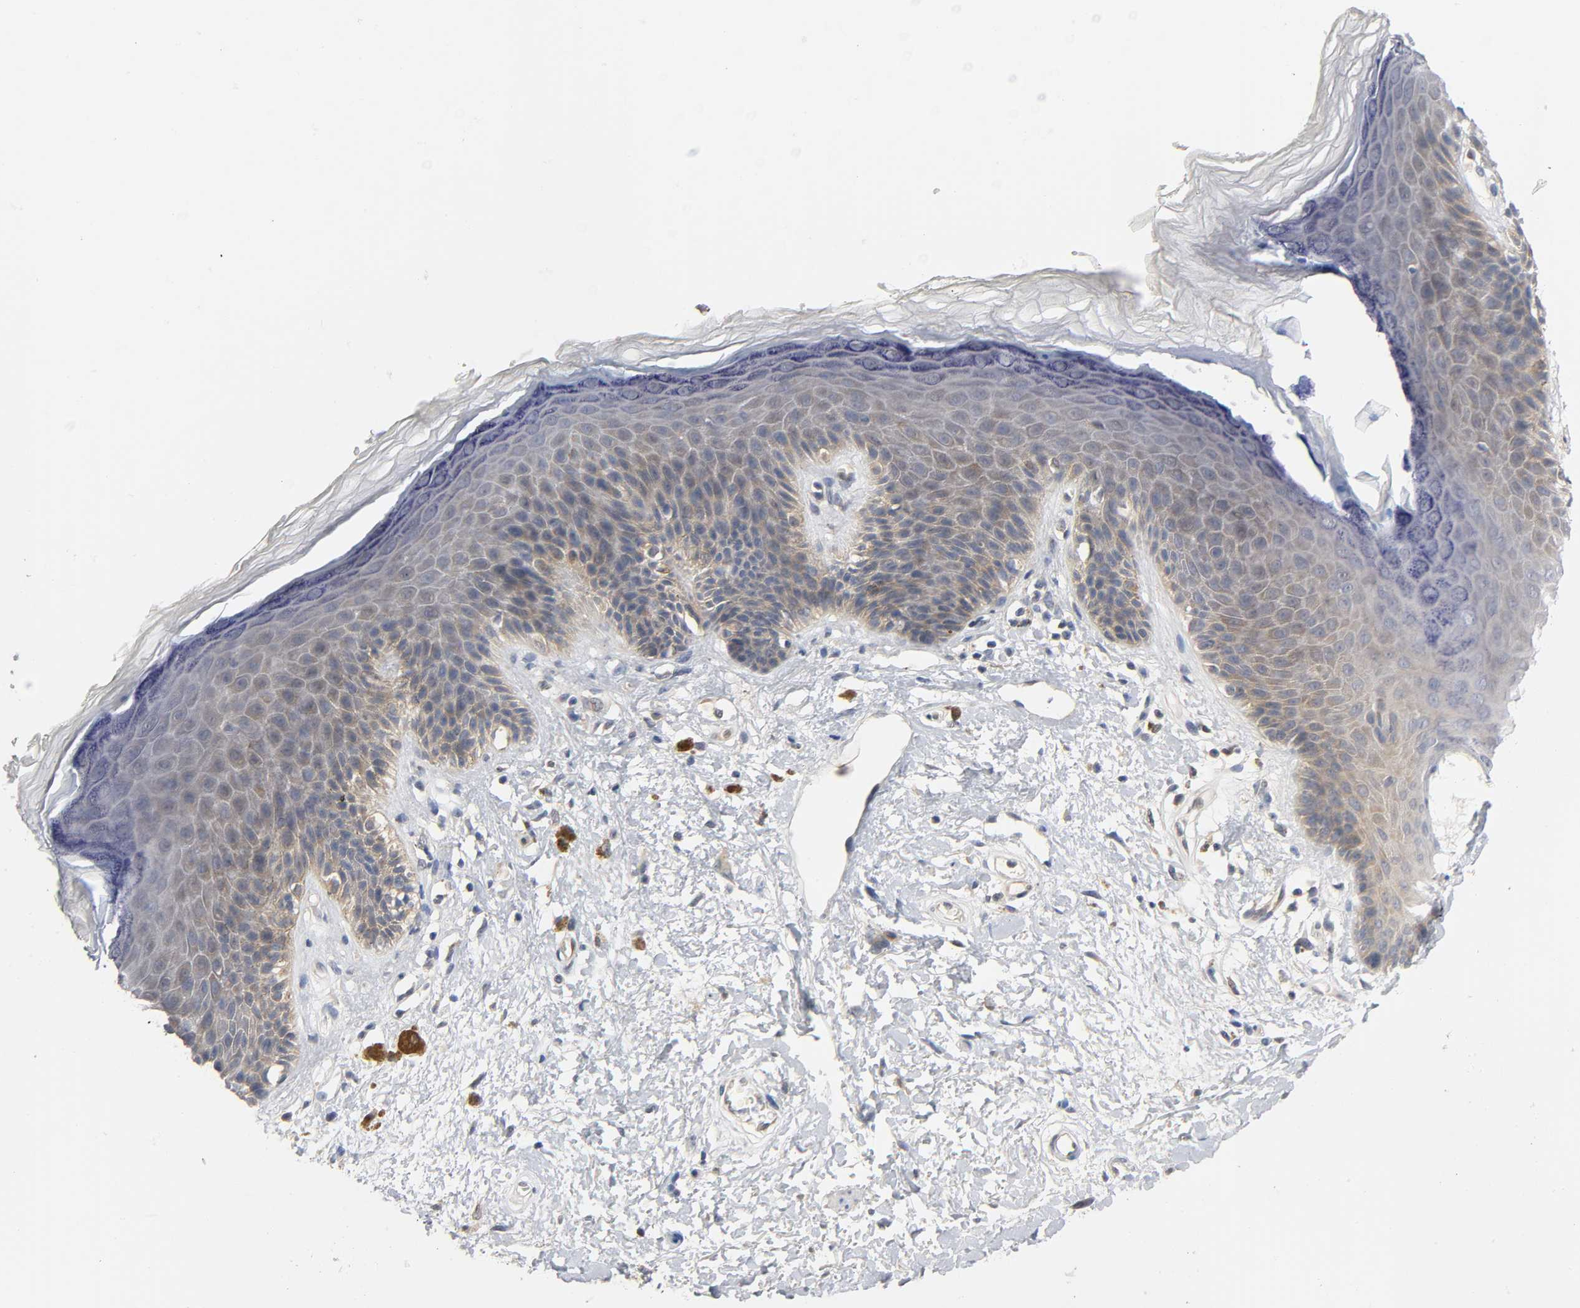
{"staining": {"intensity": "weak", "quantity": "25%-75%", "location": "cytoplasmic/membranous"}, "tissue": "skin", "cell_type": "Epidermal cells", "image_type": "normal", "snomed": [{"axis": "morphology", "description": "Normal tissue, NOS"}, {"axis": "topography", "description": "Anal"}], "caption": "Immunohistochemistry (IHC) micrograph of normal skin: skin stained using IHC displays low levels of weak protein expression localized specifically in the cytoplasmic/membranous of epidermal cells, appearing as a cytoplasmic/membranous brown color.", "gene": "FYN", "patient": {"sex": "female", "age": 46}}